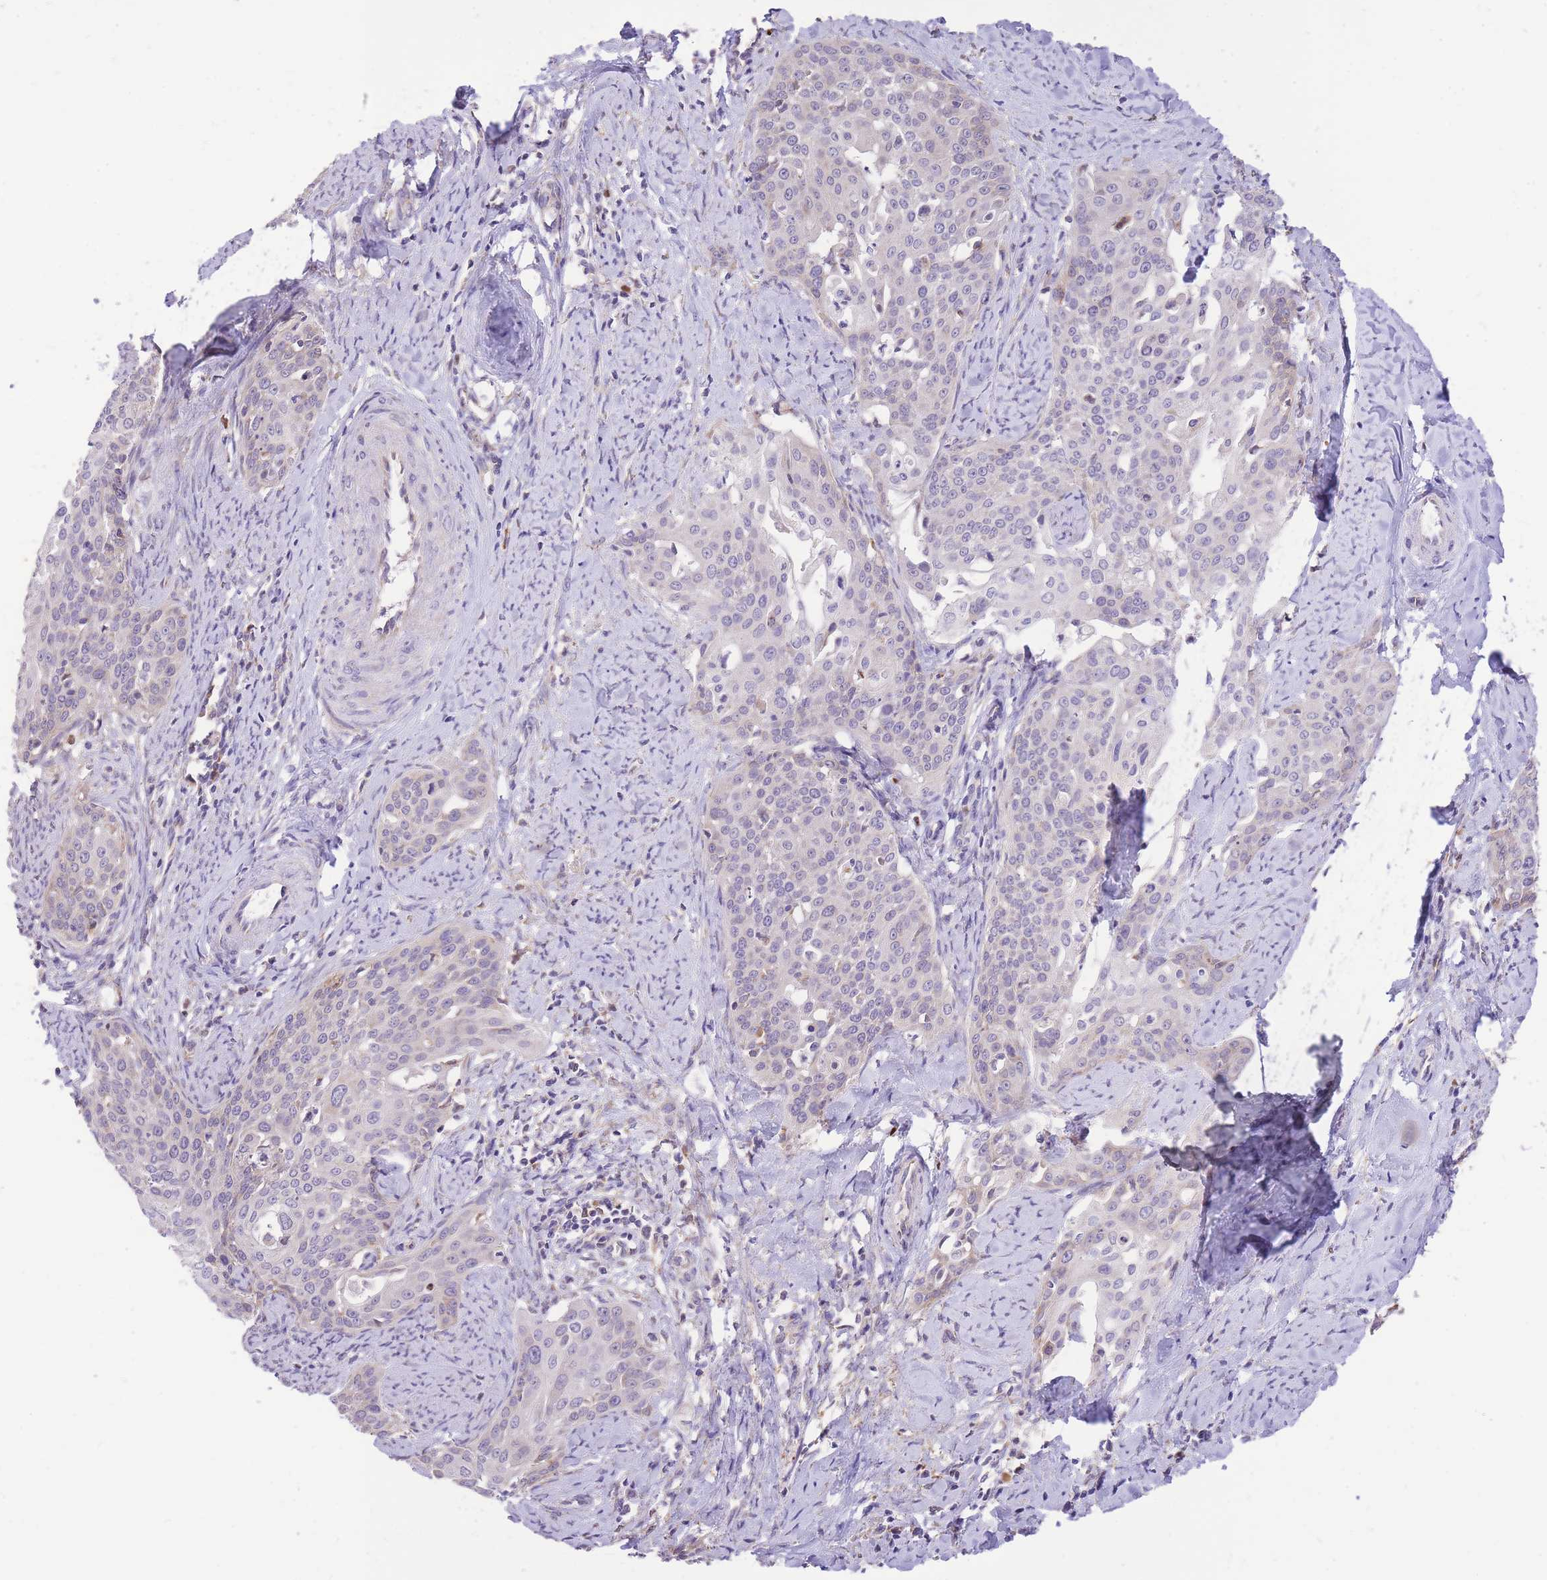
{"staining": {"intensity": "negative", "quantity": "none", "location": "none"}, "tissue": "cervical cancer", "cell_type": "Tumor cells", "image_type": "cancer", "snomed": [{"axis": "morphology", "description": "Squamous cell carcinoma, NOS"}, {"axis": "topography", "description": "Cervix"}], "caption": "This is a photomicrograph of immunohistochemistry staining of cervical squamous cell carcinoma, which shows no positivity in tumor cells.", "gene": "TOPAZ1", "patient": {"sex": "female", "age": 44}}